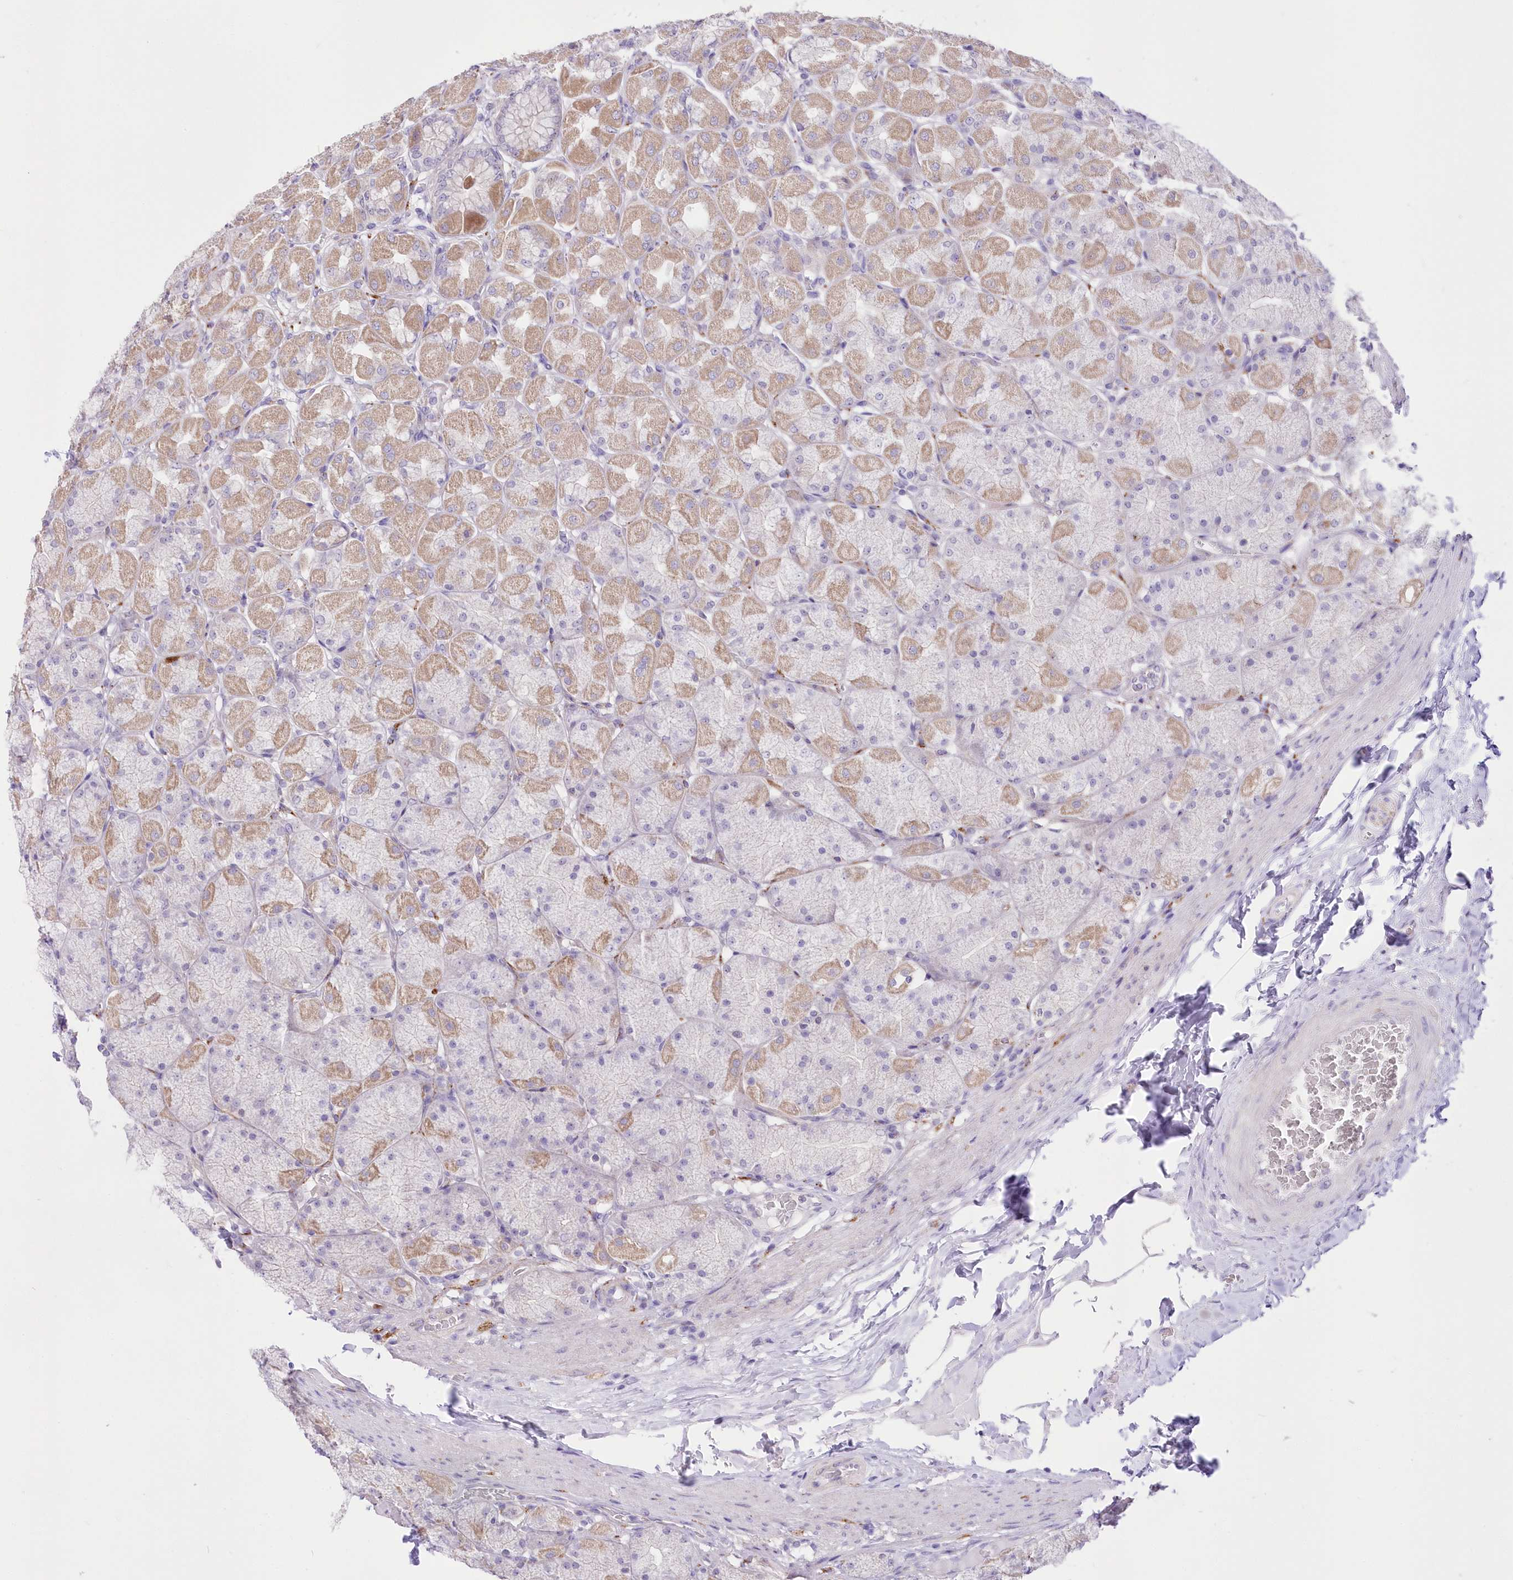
{"staining": {"intensity": "moderate", "quantity": ">75%", "location": "cytoplasmic/membranous"}, "tissue": "stomach", "cell_type": "Glandular cells", "image_type": "normal", "snomed": [{"axis": "morphology", "description": "Normal tissue, NOS"}, {"axis": "topography", "description": "Stomach, upper"}], "caption": "Protein staining of normal stomach displays moderate cytoplasmic/membranous positivity in approximately >75% of glandular cells.", "gene": "FAM241B", "patient": {"sex": "female", "age": 56}}